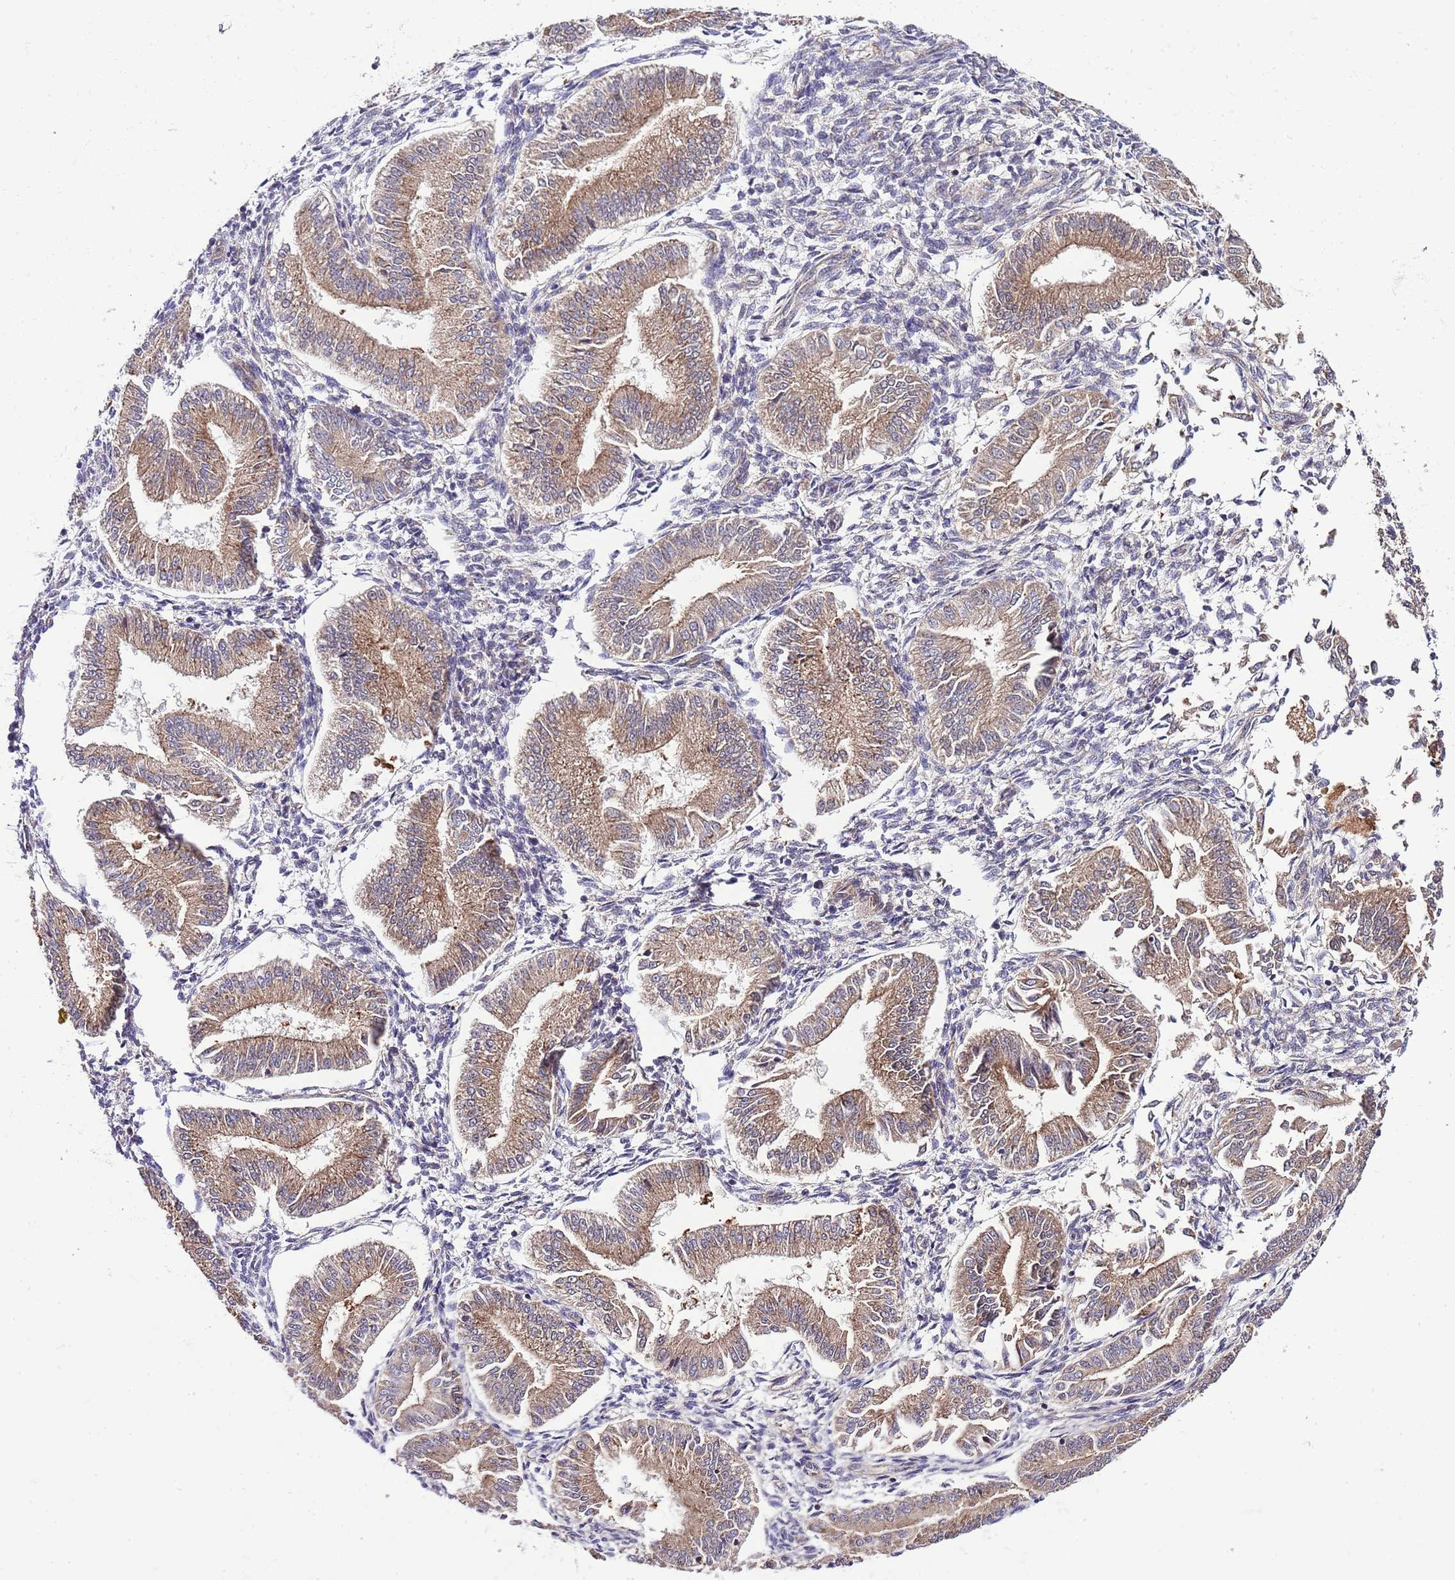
{"staining": {"intensity": "weak", "quantity": "25%-75%", "location": "cytoplasmic/membranous"}, "tissue": "endometrium", "cell_type": "Cells in endometrial stroma", "image_type": "normal", "snomed": [{"axis": "morphology", "description": "Normal tissue, NOS"}, {"axis": "topography", "description": "Endometrium"}], "caption": "Protein staining of unremarkable endometrium demonstrates weak cytoplasmic/membranous staining in about 25%-75% of cells in endometrial stroma. (IHC, brightfield microscopy, high magnification).", "gene": "DONSON", "patient": {"sex": "female", "age": 39}}